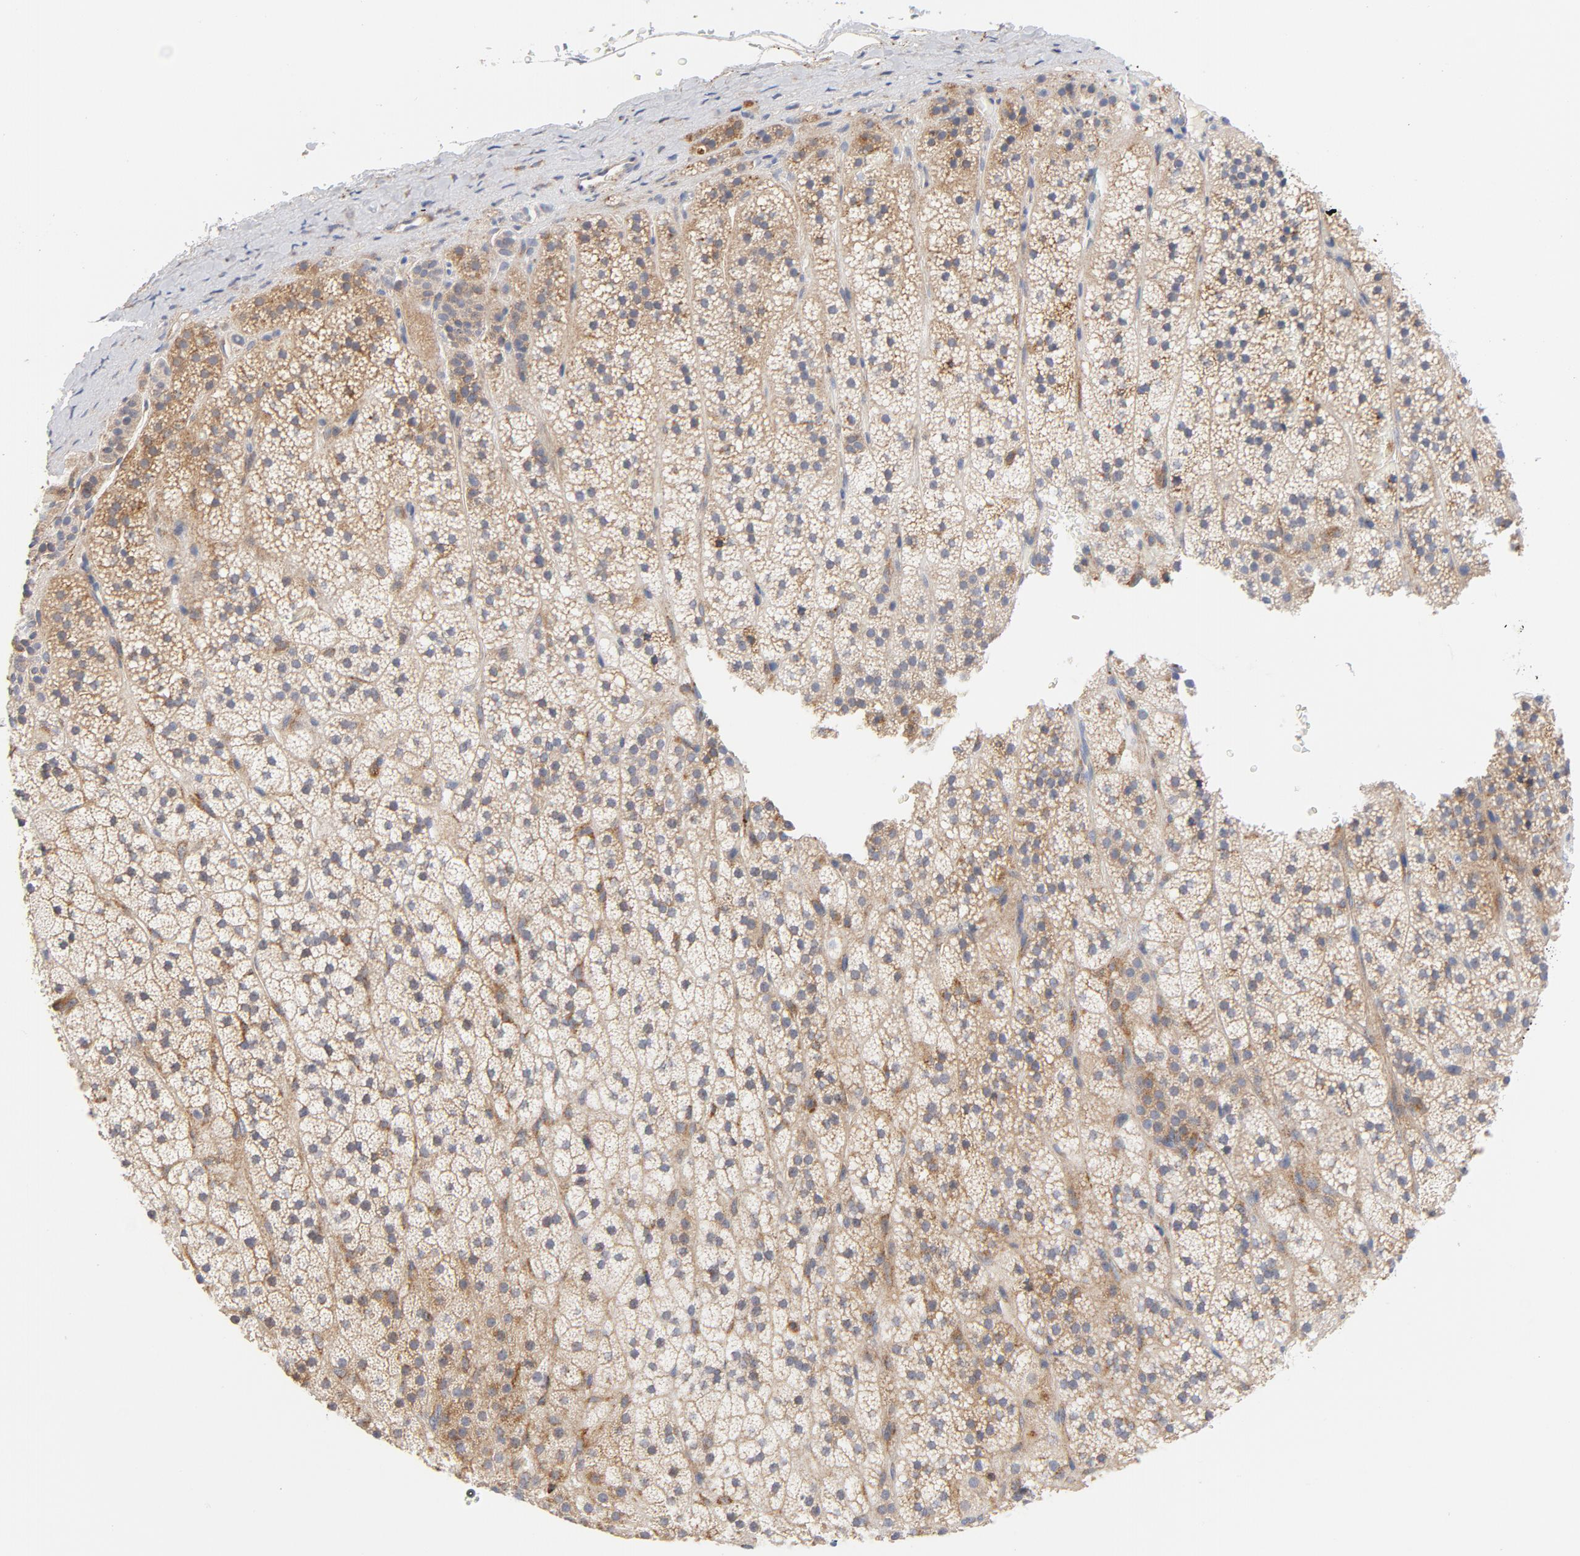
{"staining": {"intensity": "moderate", "quantity": "25%-75%", "location": "cytoplasmic/membranous"}, "tissue": "adrenal gland", "cell_type": "Glandular cells", "image_type": "normal", "snomed": [{"axis": "morphology", "description": "Normal tissue, NOS"}, {"axis": "topography", "description": "Adrenal gland"}], "caption": "A high-resolution histopathology image shows IHC staining of benign adrenal gland, which demonstrates moderate cytoplasmic/membranous positivity in approximately 25%-75% of glandular cells. The staining is performed using DAB (3,3'-diaminobenzidine) brown chromogen to label protein expression. The nuclei are counter-stained blue using hematoxylin.", "gene": "RAPGEF3", "patient": {"sex": "male", "age": 35}}